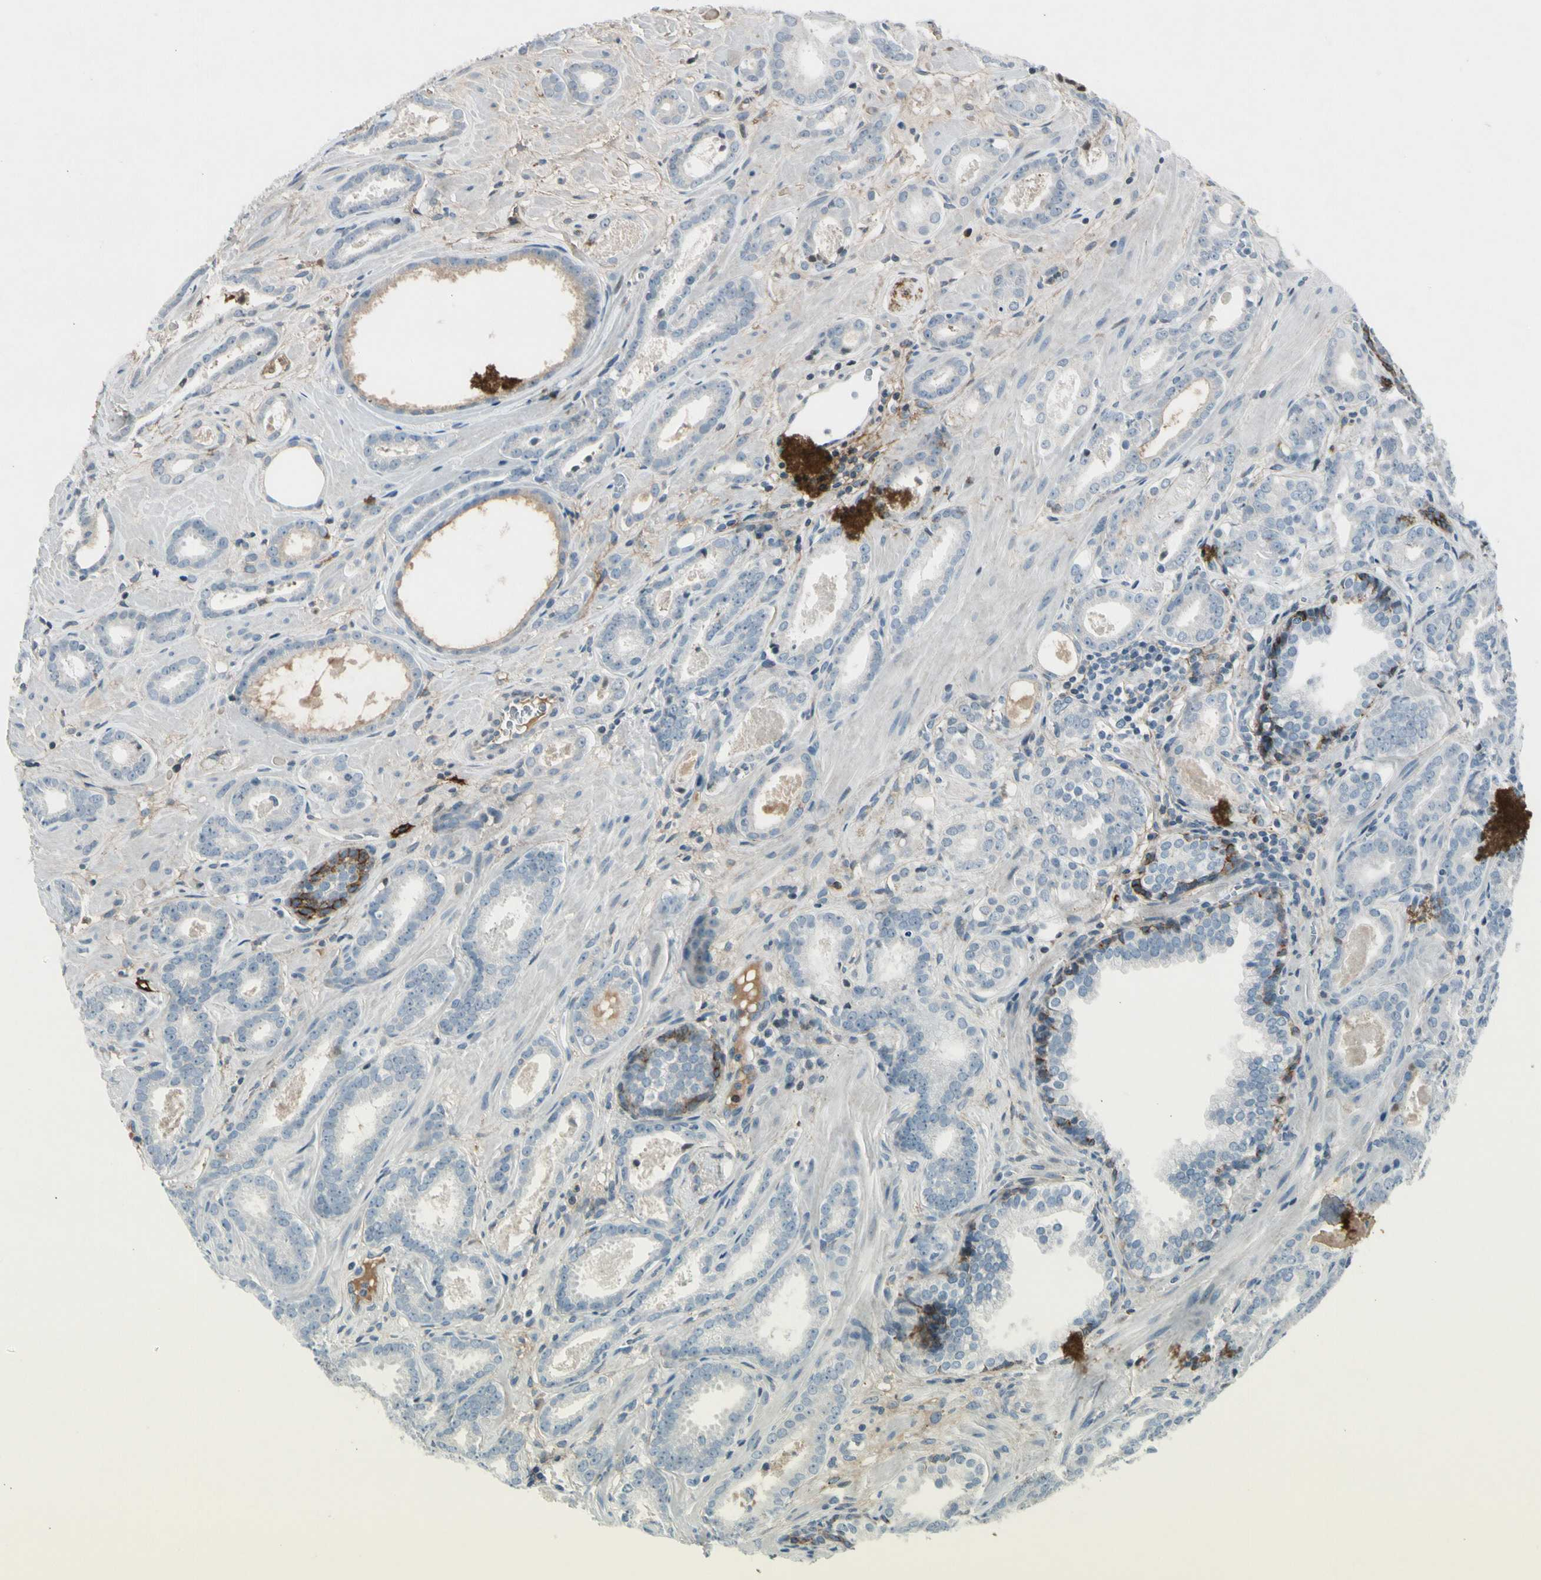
{"staining": {"intensity": "moderate", "quantity": "<25%", "location": "cytoplasmic/membranous"}, "tissue": "prostate cancer", "cell_type": "Tumor cells", "image_type": "cancer", "snomed": [{"axis": "morphology", "description": "Adenocarcinoma, Low grade"}, {"axis": "topography", "description": "Prostate"}], "caption": "Immunohistochemical staining of human prostate cancer shows low levels of moderate cytoplasmic/membranous protein staining in approximately <25% of tumor cells.", "gene": "PDPN", "patient": {"sex": "male", "age": 57}}